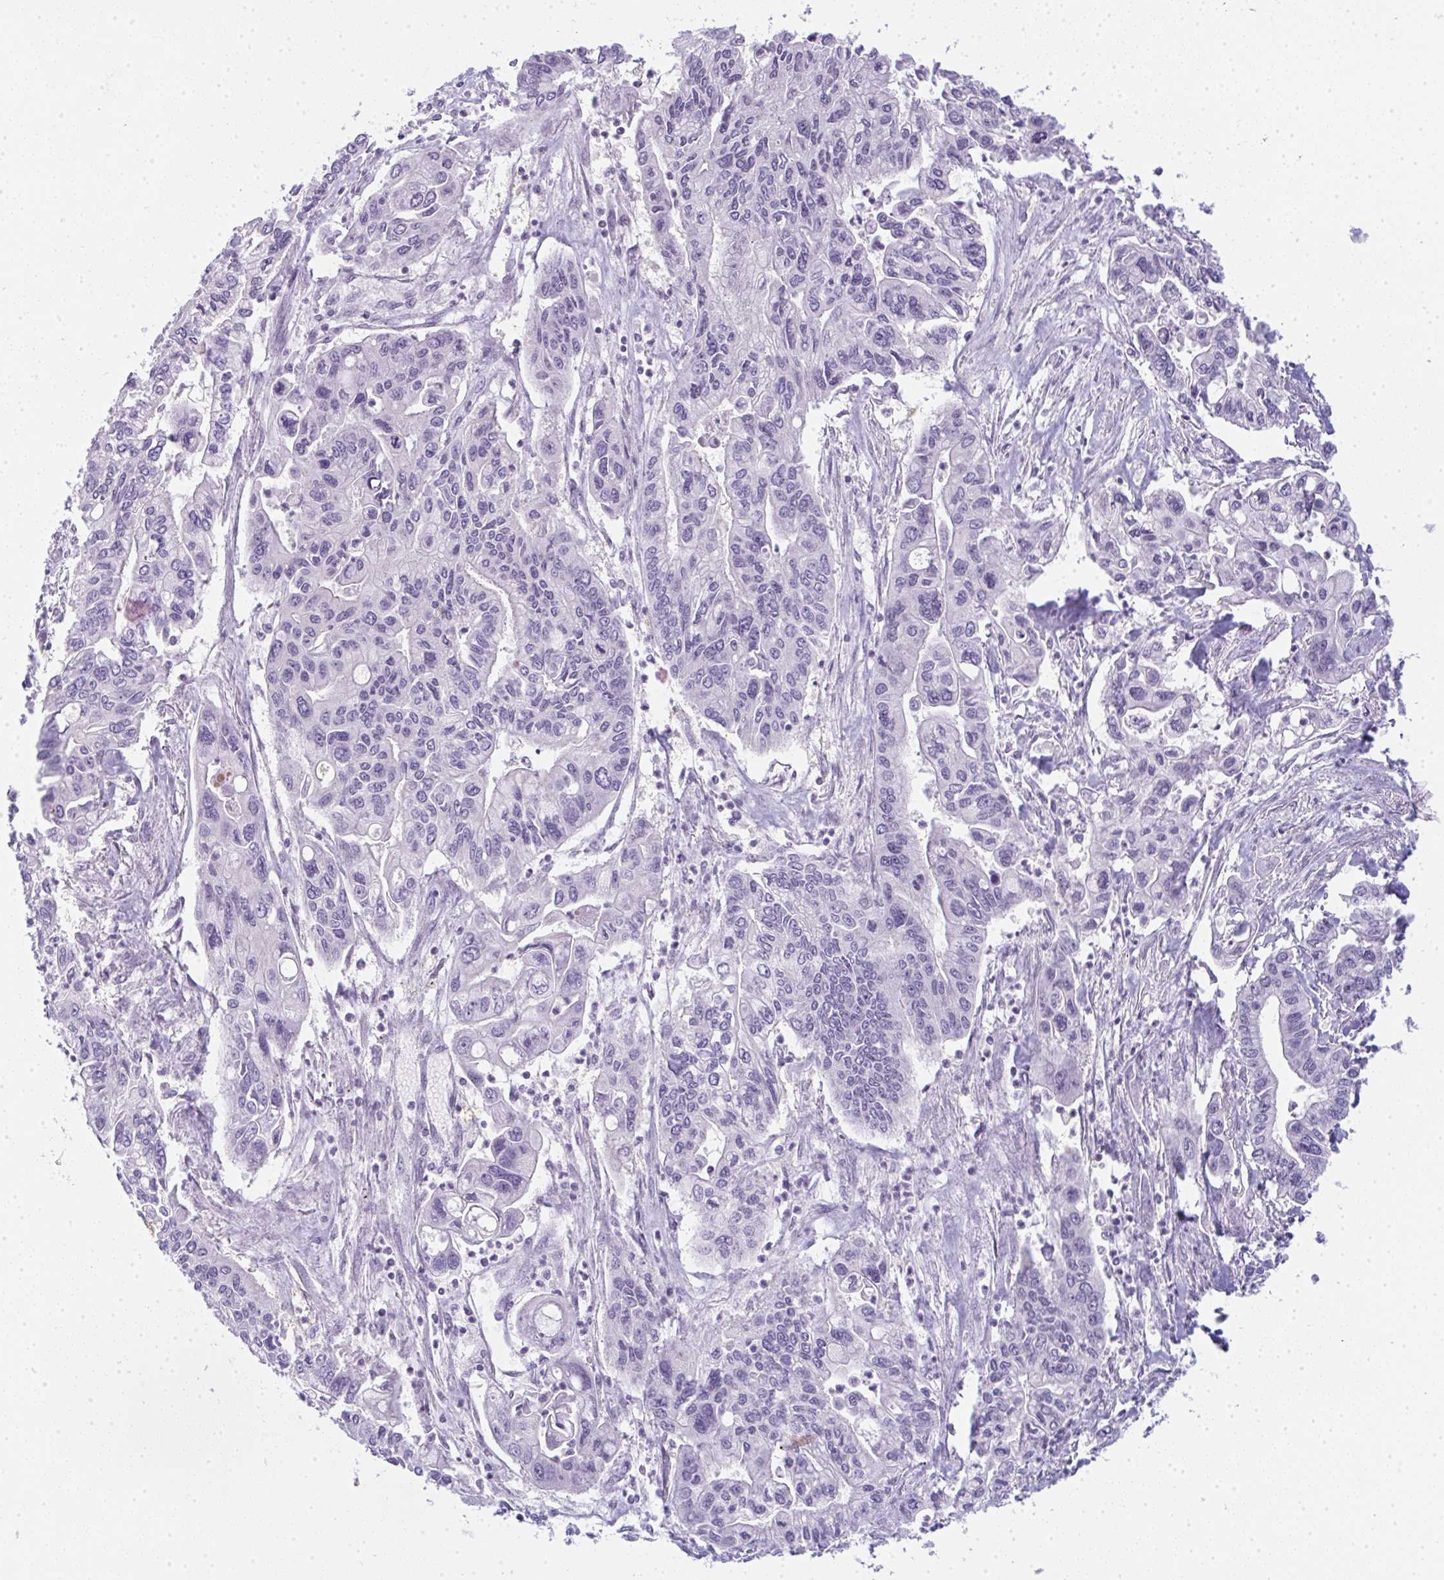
{"staining": {"intensity": "negative", "quantity": "none", "location": "none"}, "tissue": "pancreatic cancer", "cell_type": "Tumor cells", "image_type": "cancer", "snomed": [{"axis": "morphology", "description": "Adenocarcinoma, NOS"}, {"axis": "topography", "description": "Pancreas"}], "caption": "Tumor cells show no significant protein staining in pancreatic cancer.", "gene": "LPAR4", "patient": {"sex": "male", "age": 62}}